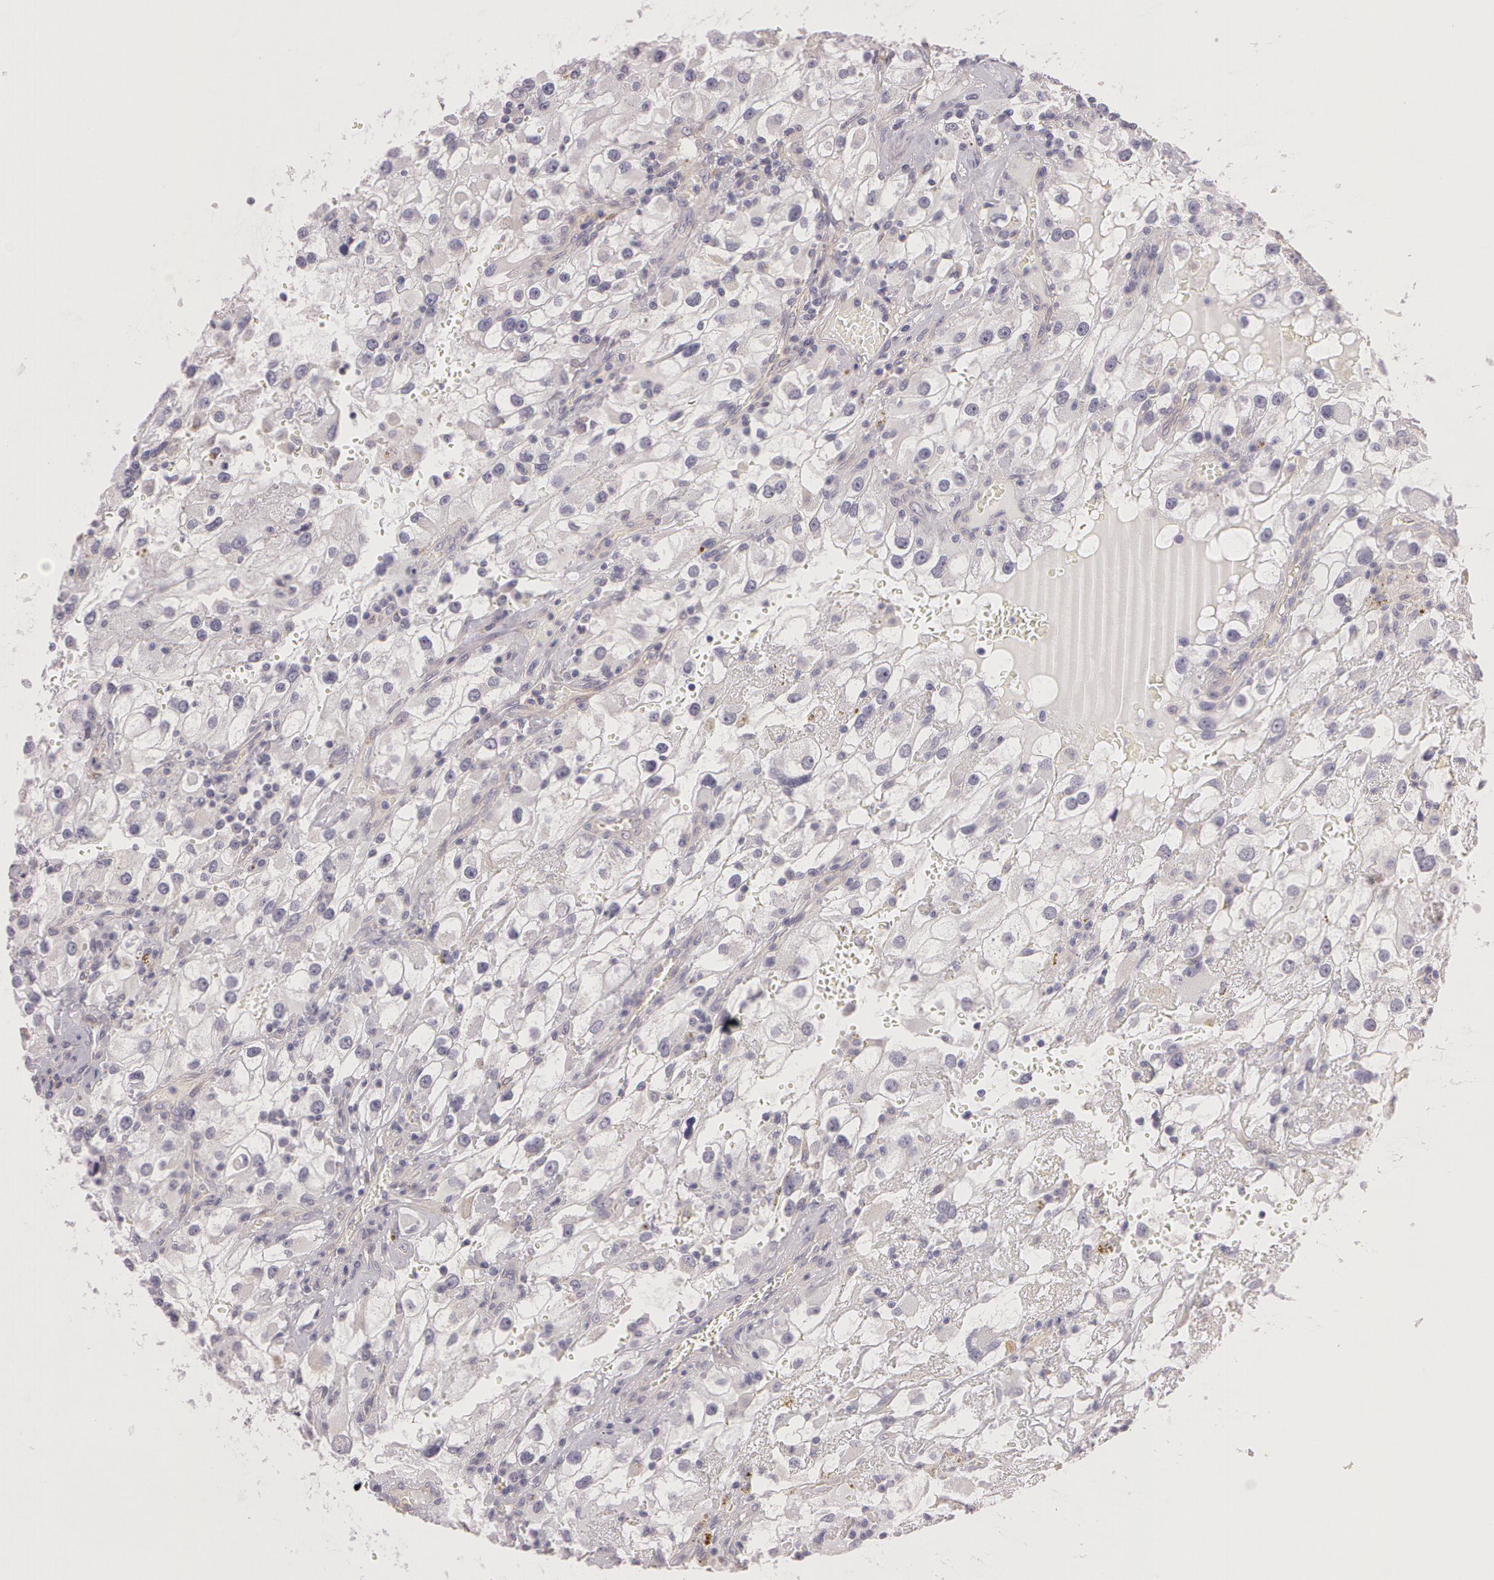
{"staining": {"intensity": "negative", "quantity": "none", "location": "none"}, "tissue": "renal cancer", "cell_type": "Tumor cells", "image_type": "cancer", "snomed": [{"axis": "morphology", "description": "Adenocarcinoma, NOS"}, {"axis": "topography", "description": "Kidney"}], "caption": "A histopathology image of human renal adenocarcinoma is negative for staining in tumor cells. (Stains: DAB immunohistochemistry with hematoxylin counter stain, Microscopy: brightfield microscopy at high magnification).", "gene": "G2E3", "patient": {"sex": "female", "age": 52}}